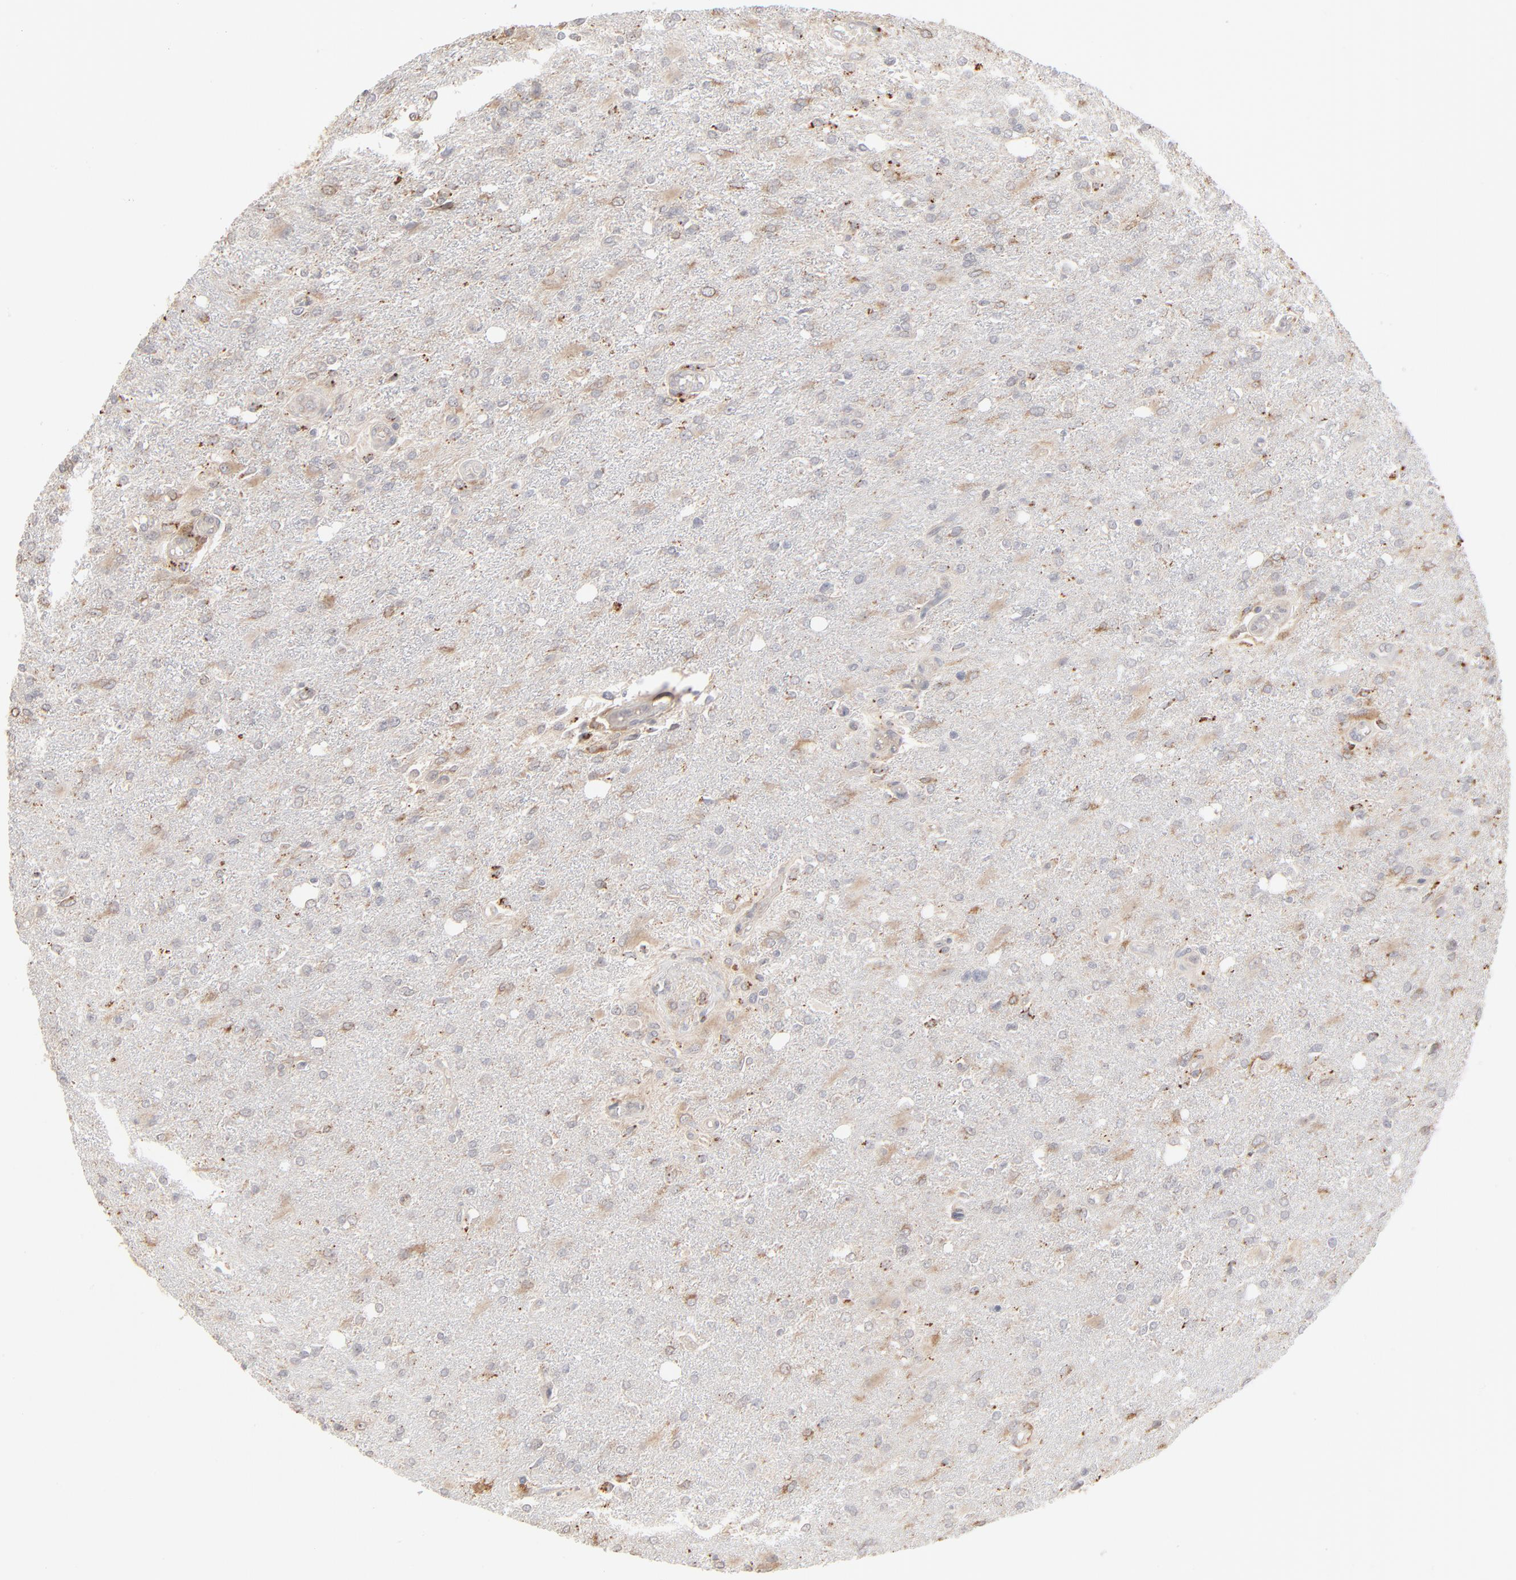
{"staining": {"intensity": "negative", "quantity": "none", "location": "none"}, "tissue": "glioma", "cell_type": "Tumor cells", "image_type": "cancer", "snomed": [{"axis": "morphology", "description": "Glioma, malignant, High grade"}, {"axis": "topography", "description": "Cerebral cortex"}], "caption": "Immunohistochemistry photomicrograph of glioma stained for a protein (brown), which shows no expression in tumor cells.", "gene": "POMT2", "patient": {"sex": "male", "age": 76}}